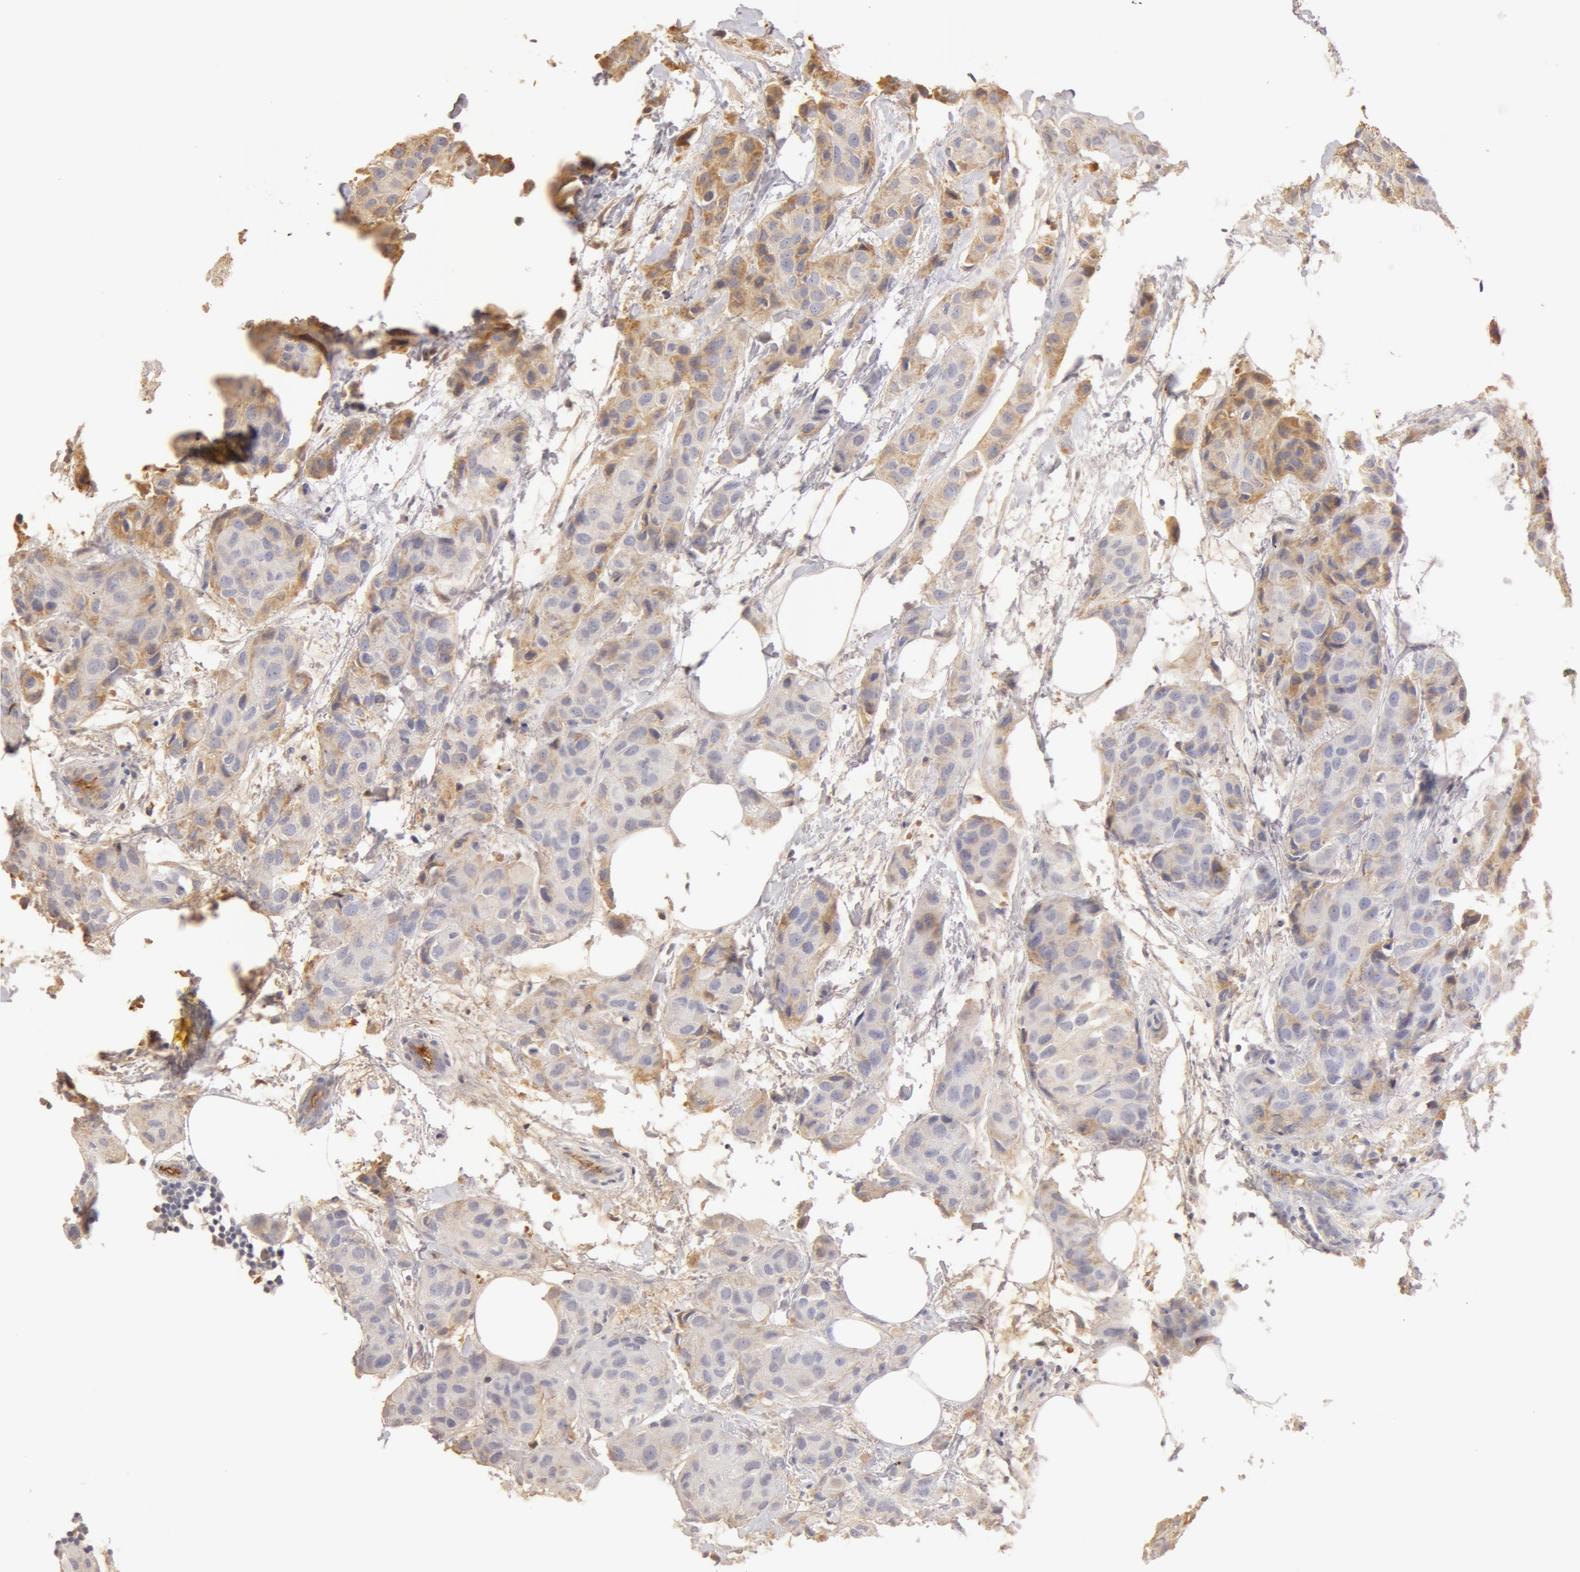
{"staining": {"intensity": "weak", "quantity": "25%-75%", "location": "cytoplasmic/membranous"}, "tissue": "breast cancer", "cell_type": "Tumor cells", "image_type": "cancer", "snomed": [{"axis": "morphology", "description": "Duct carcinoma"}, {"axis": "topography", "description": "Breast"}], "caption": "A brown stain shows weak cytoplasmic/membranous expression of a protein in invasive ductal carcinoma (breast) tumor cells. The staining was performed using DAB to visualize the protein expression in brown, while the nuclei were stained in blue with hematoxylin (Magnification: 20x).", "gene": "TF", "patient": {"sex": "female", "age": 68}}